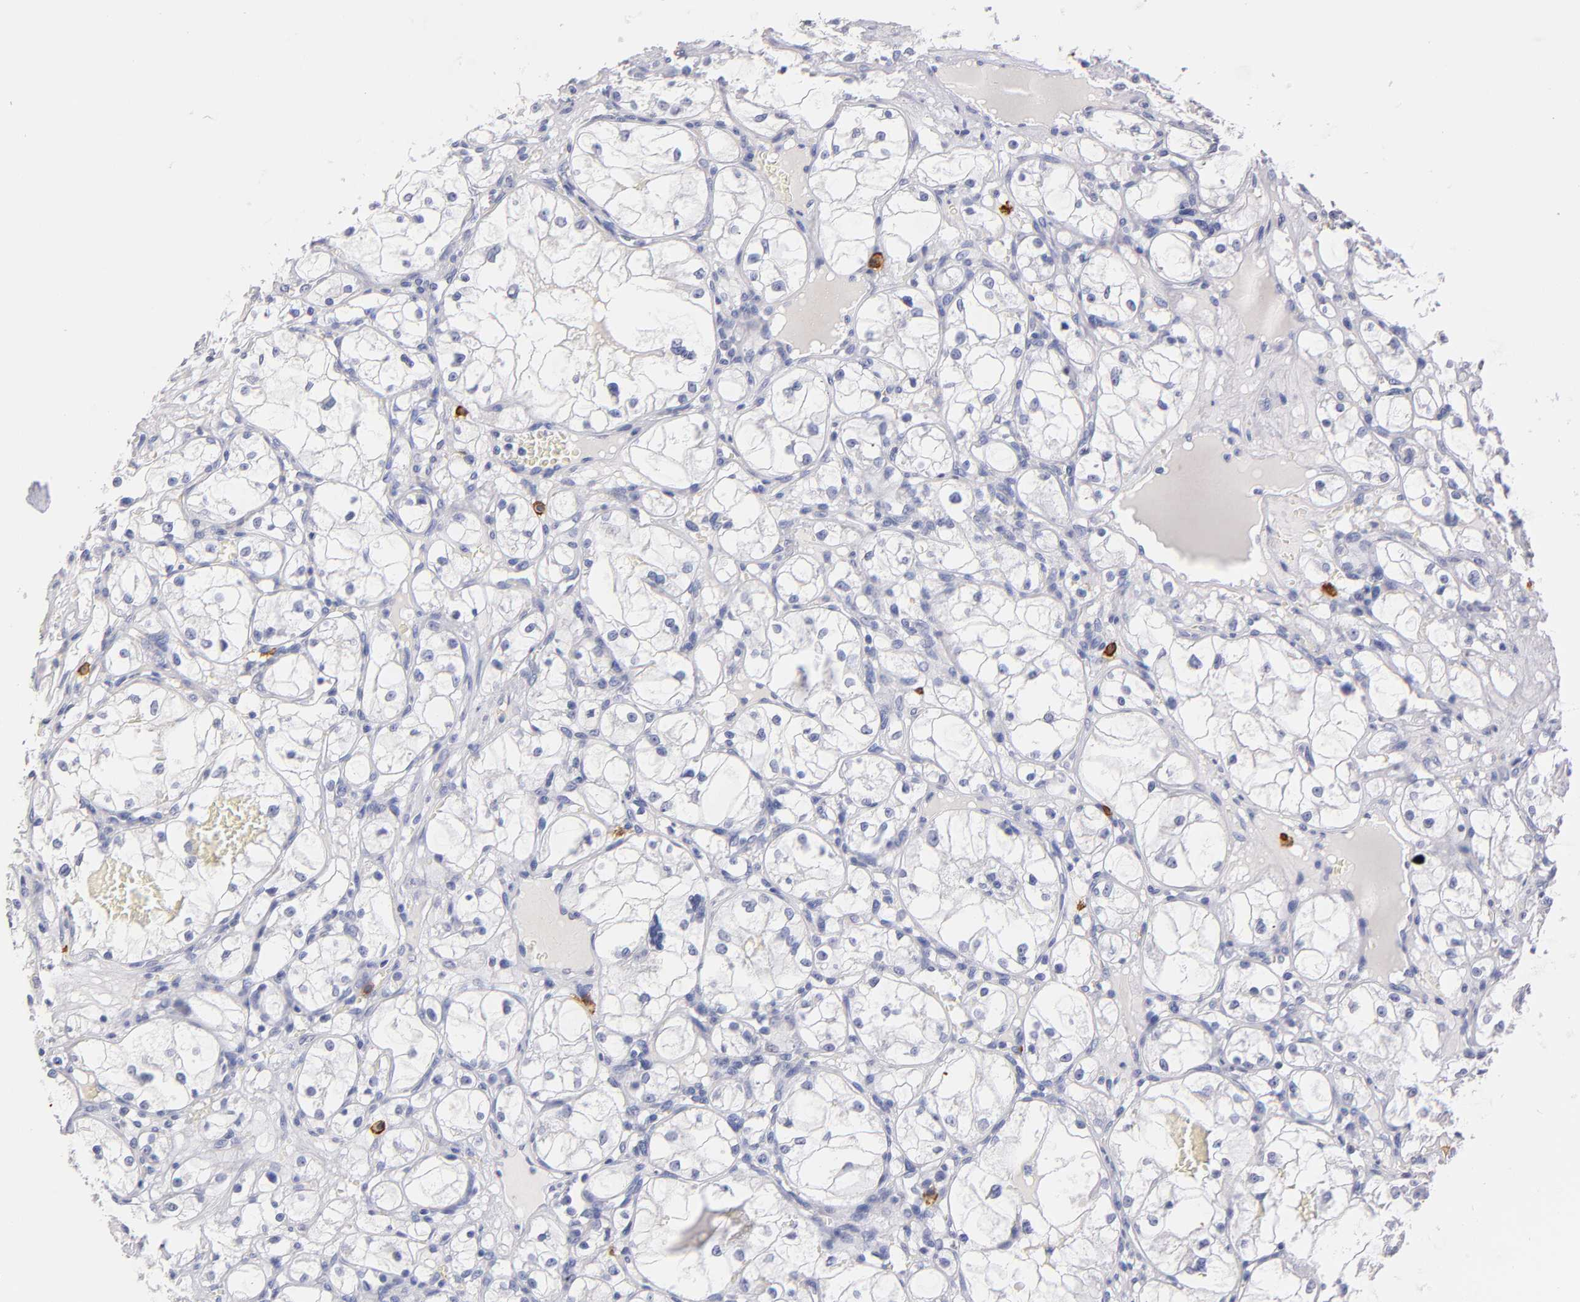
{"staining": {"intensity": "negative", "quantity": "none", "location": "none"}, "tissue": "renal cancer", "cell_type": "Tumor cells", "image_type": "cancer", "snomed": [{"axis": "morphology", "description": "Adenocarcinoma, NOS"}, {"axis": "topography", "description": "Kidney"}], "caption": "A high-resolution photomicrograph shows immunohistochemistry (IHC) staining of adenocarcinoma (renal), which demonstrates no significant staining in tumor cells.", "gene": "KIT", "patient": {"sex": "male", "age": 61}}